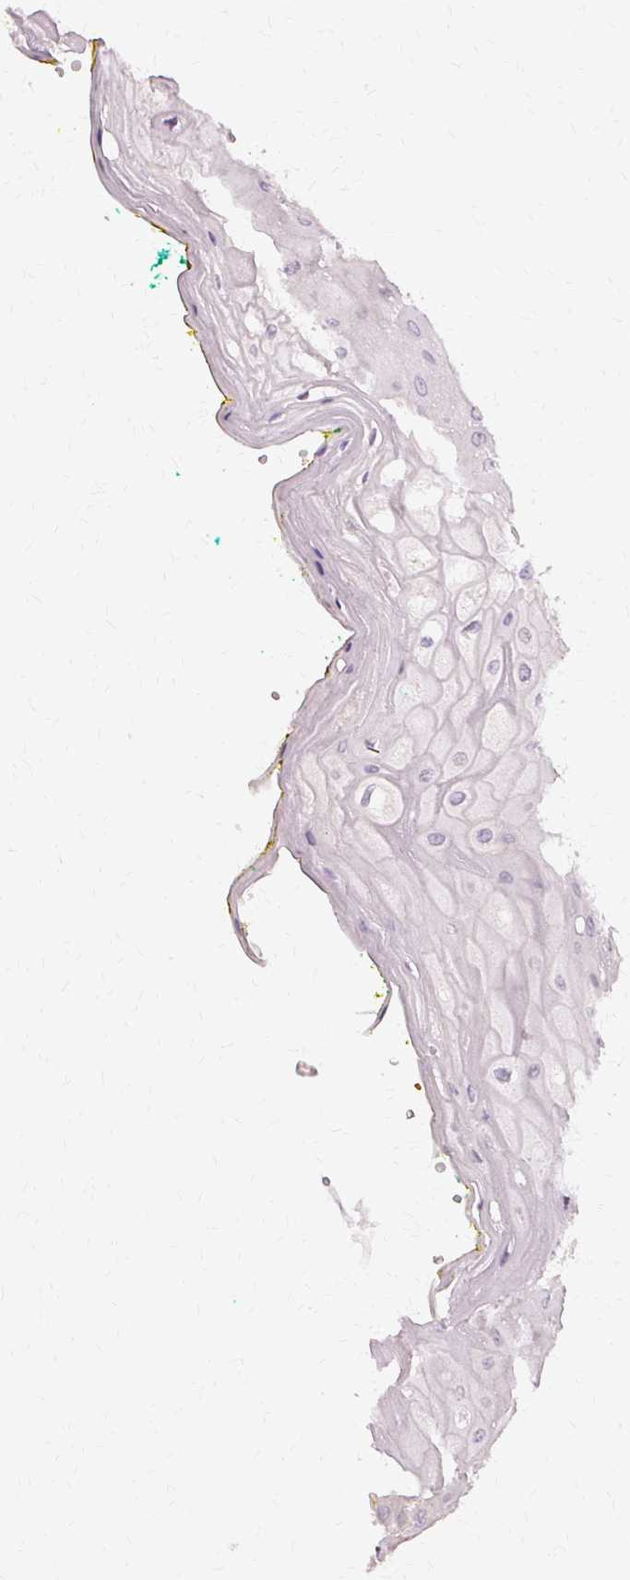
{"staining": {"intensity": "negative", "quantity": "none", "location": "none"}, "tissue": "oral mucosa", "cell_type": "Squamous epithelial cells", "image_type": "normal", "snomed": [{"axis": "morphology", "description": "Normal tissue, NOS"}, {"axis": "morphology", "description": "Squamous cell carcinoma, NOS"}, {"axis": "topography", "description": "Oral tissue"}, {"axis": "topography", "description": "Head-Neck"}], "caption": "IHC micrograph of normal oral mucosa stained for a protein (brown), which shows no positivity in squamous epithelial cells. (DAB (3,3'-diaminobenzidine) immunohistochemistry (IHC), high magnification).", "gene": "USP8", "patient": {"sex": "female", "age": 70}}